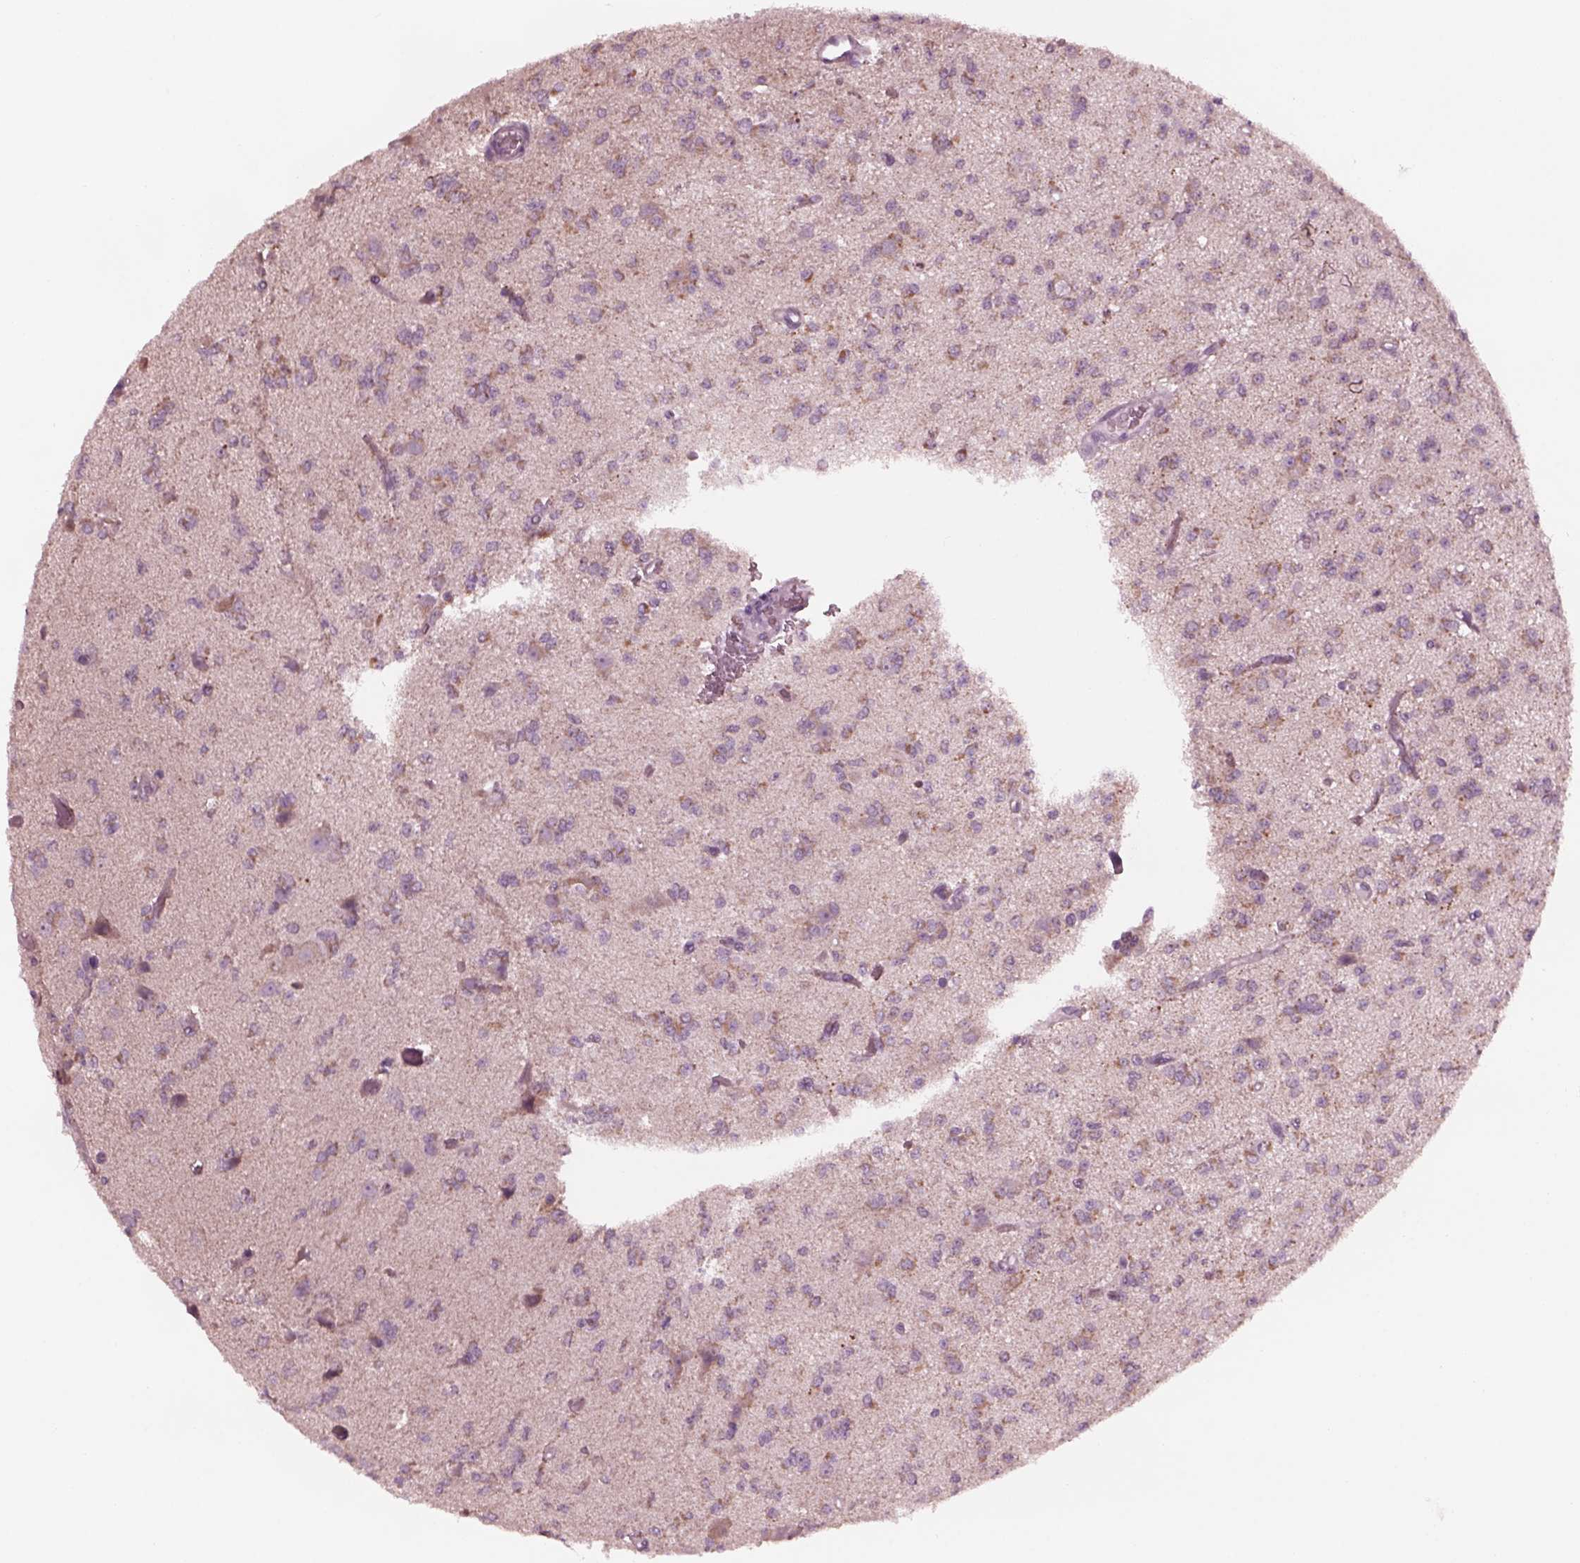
{"staining": {"intensity": "moderate", "quantity": "<25%", "location": "cytoplasmic/membranous"}, "tissue": "glioma", "cell_type": "Tumor cells", "image_type": "cancer", "snomed": [{"axis": "morphology", "description": "Glioma, malignant, Low grade"}, {"axis": "topography", "description": "Brain"}], "caption": "This image demonstrates immunohistochemistry (IHC) staining of human glioma, with low moderate cytoplasmic/membranous staining in about <25% of tumor cells.", "gene": "CELSR3", "patient": {"sex": "male", "age": 27}}